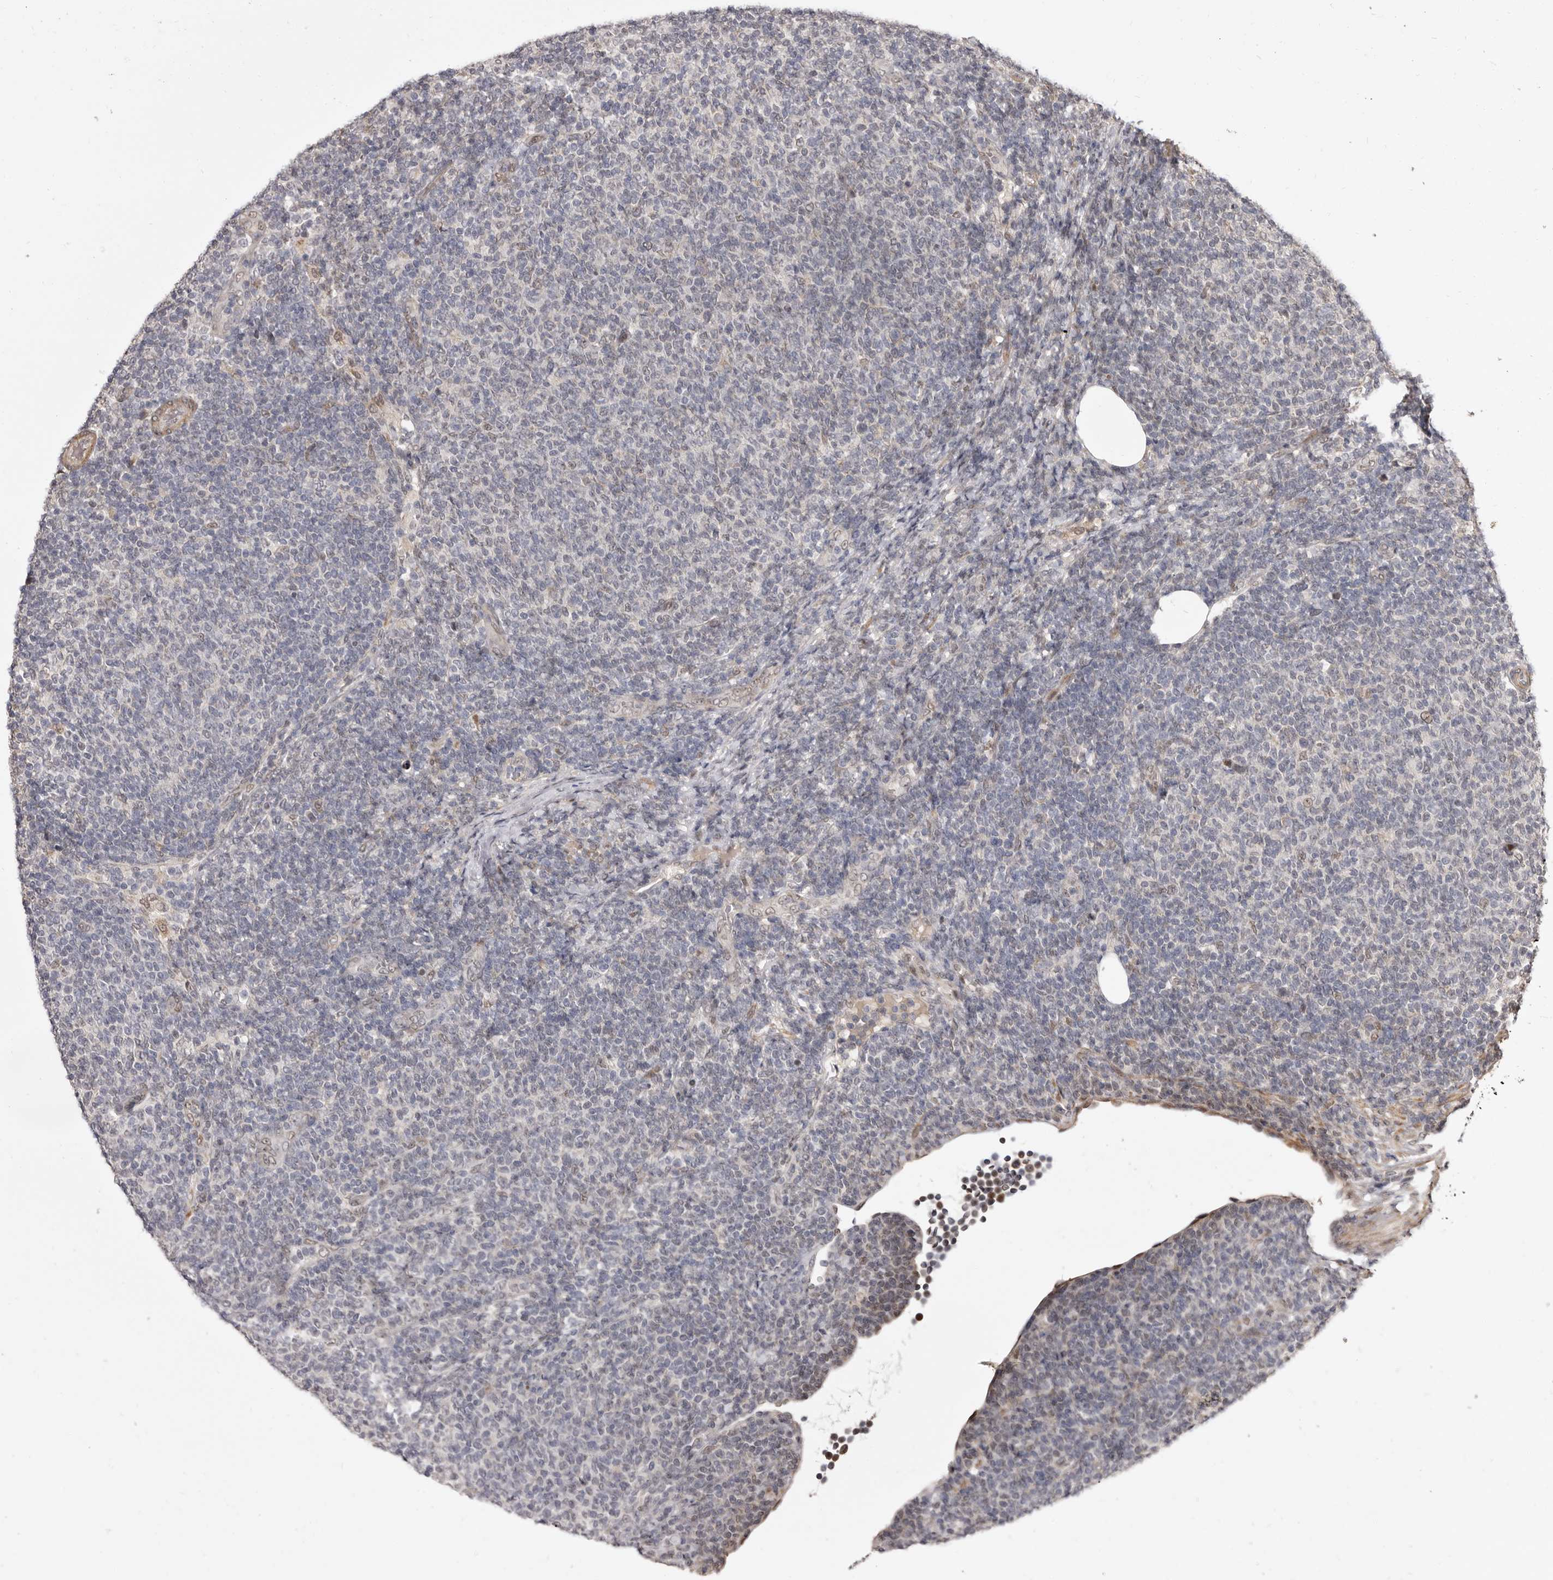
{"staining": {"intensity": "negative", "quantity": "none", "location": "none"}, "tissue": "lymphoma", "cell_type": "Tumor cells", "image_type": "cancer", "snomed": [{"axis": "morphology", "description": "Malignant lymphoma, non-Hodgkin's type, Low grade"}, {"axis": "topography", "description": "Lymph node"}], "caption": "Tumor cells show no significant expression in low-grade malignant lymphoma, non-Hodgkin's type. (Stains: DAB (3,3'-diaminobenzidine) immunohistochemistry with hematoxylin counter stain, Microscopy: brightfield microscopy at high magnification).", "gene": "ZNF326", "patient": {"sex": "male", "age": 66}}